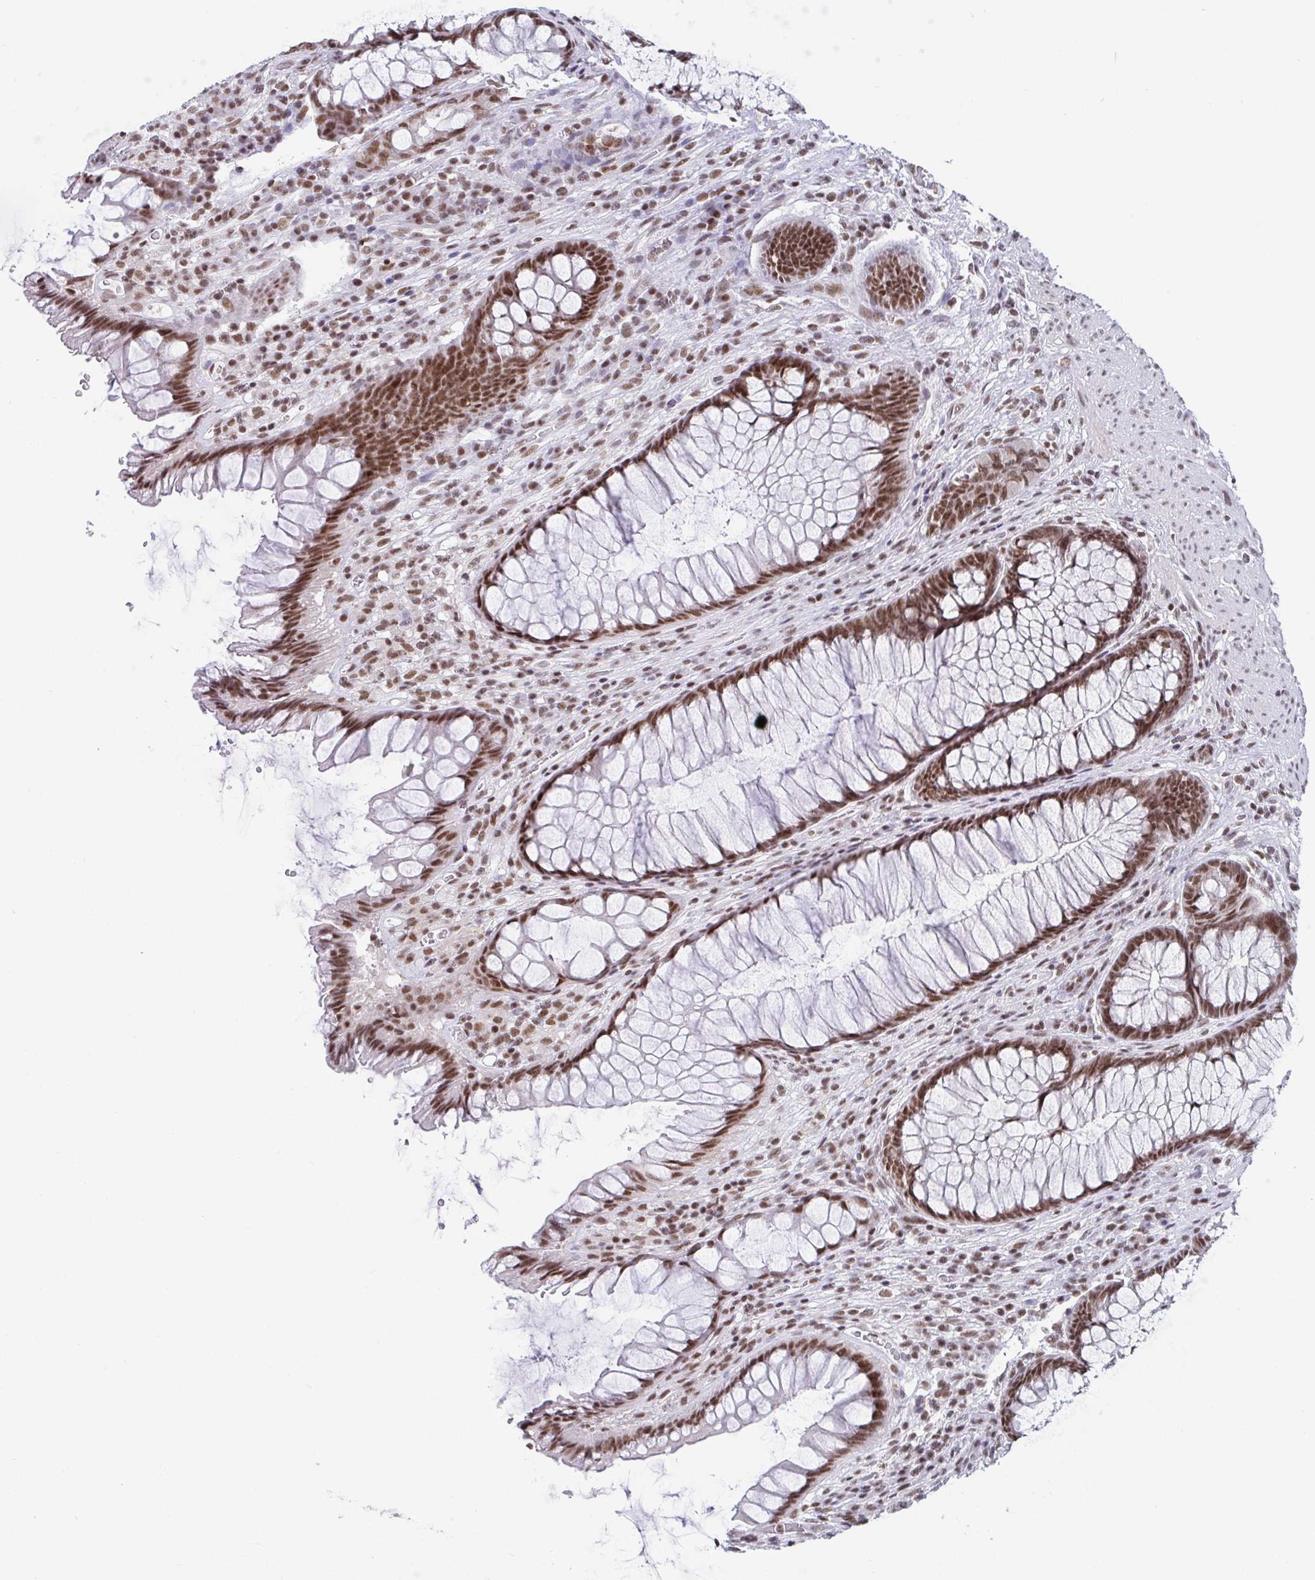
{"staining": {"intensity": "moderate", "quantity": ">75%", "location": "nuclear"}, "tissue": "rectum", "cell_type": "Glandular cells", "image_type": "normal", "snomed": [{"axis": "morphology", "description": "Normal tissue, NOS"}, {"axis": "topography", "description": "Rectum"}], "caption": "The histopathology image exhibits a brown stain indicating the presence of a protein in the nuclear of glandular cells in rectum.", "gene": "CTCF", "patient": {"sex": "male", "age": 53}}